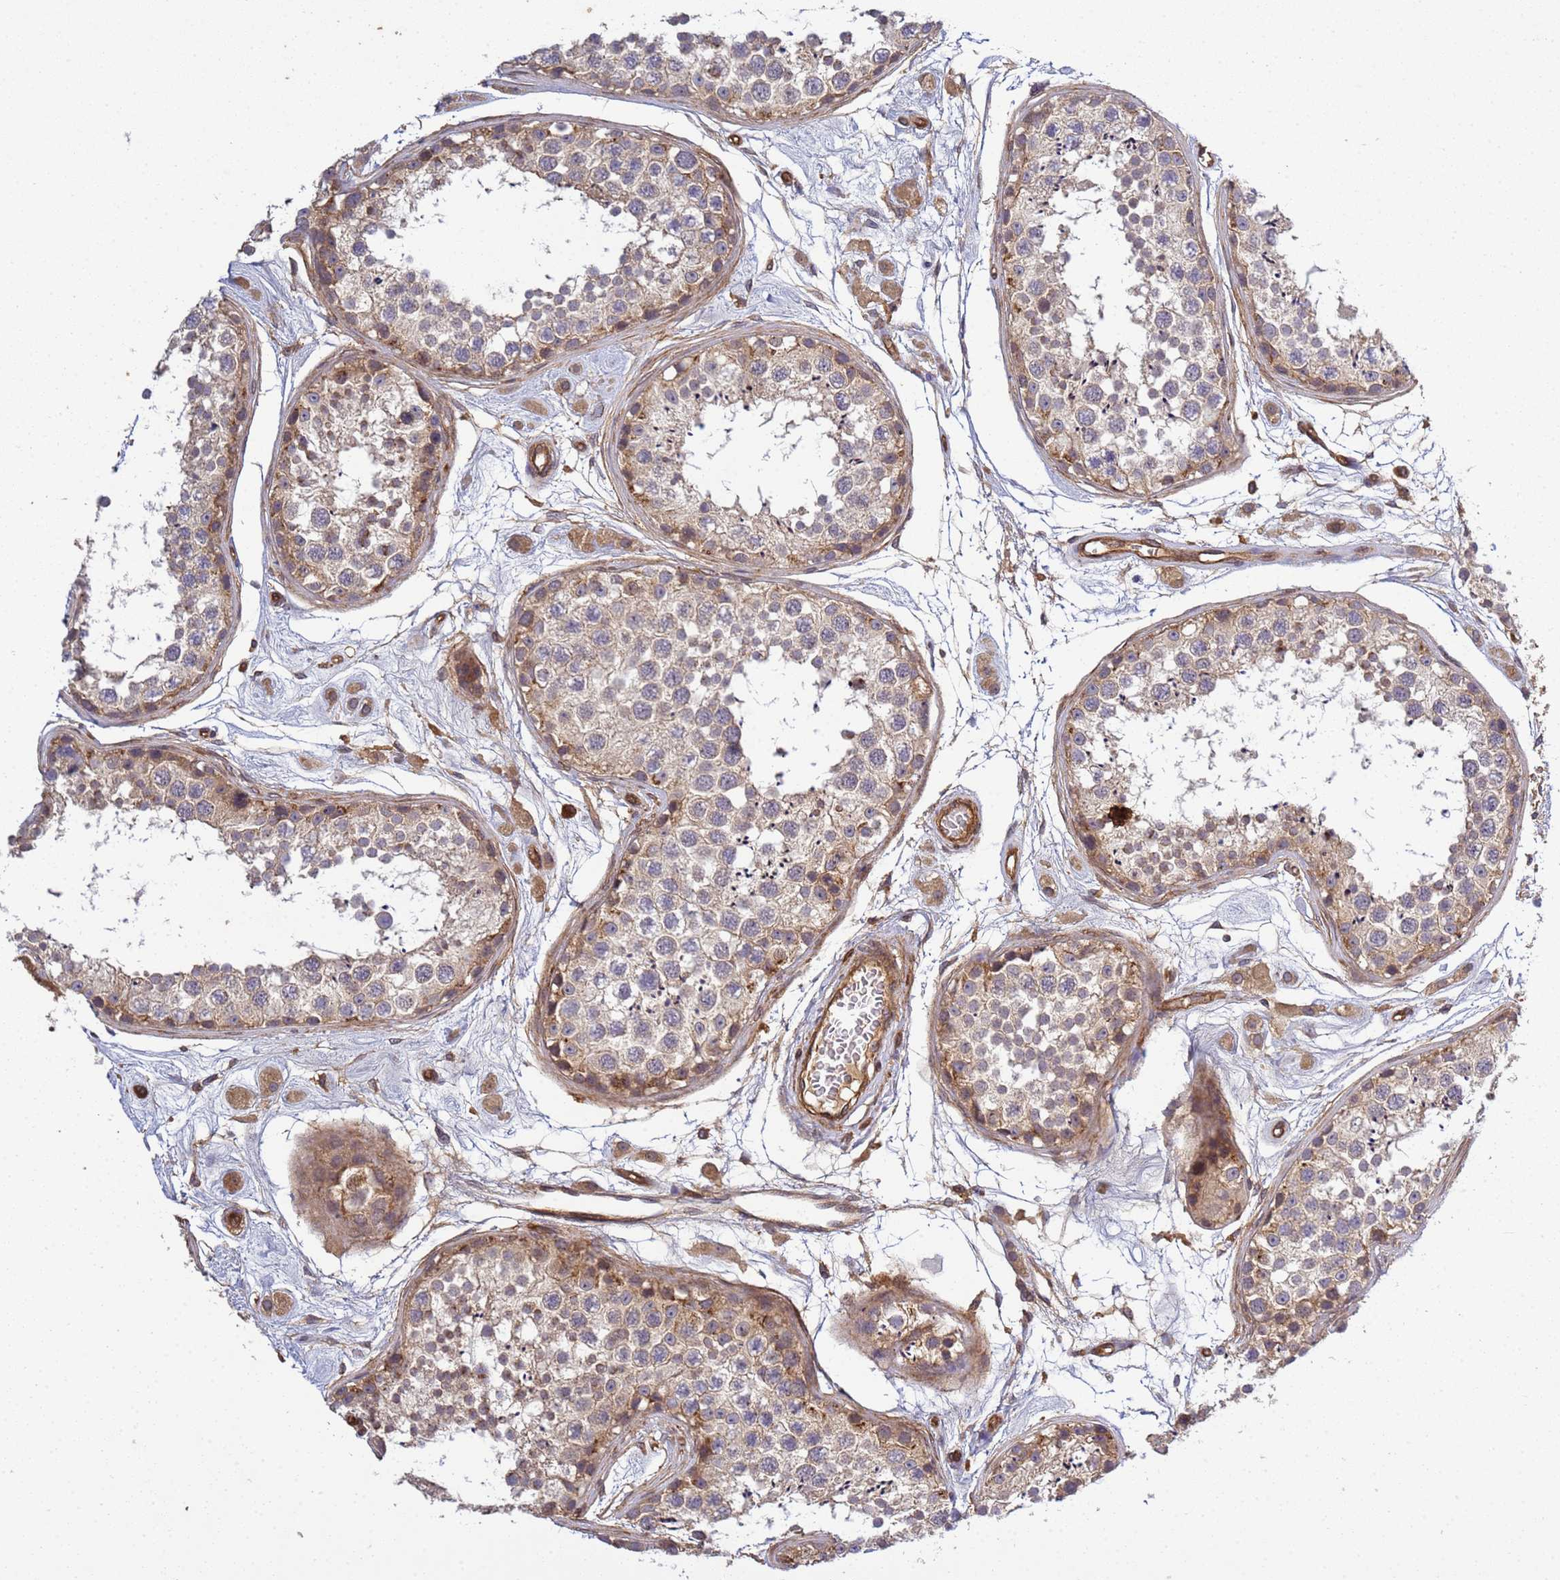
{"staining": {"intensity": "moderate", "quantity": "25%-75%", "location": "cytoplasmic/membranous"}, "tissue": "testis", "cell_type": "Cells in seminiferous ducts", "image_type": "normal", "snomed": [{"axis": "morphology", "description": "Normal tissue, NOS"}, {"axis": "topography", "description": "Testis"}], "caption": "Immunohistochemistry (DAB (3,3'-diaminobenzidine)) staining of benign human testis exhibits moderate cytoplasmic/membranous protein positivity in about 25%-75% of cells in seminiferous ducts.", "gene": "C8orf34", "patient": {"sex": "male", "age": 25}}